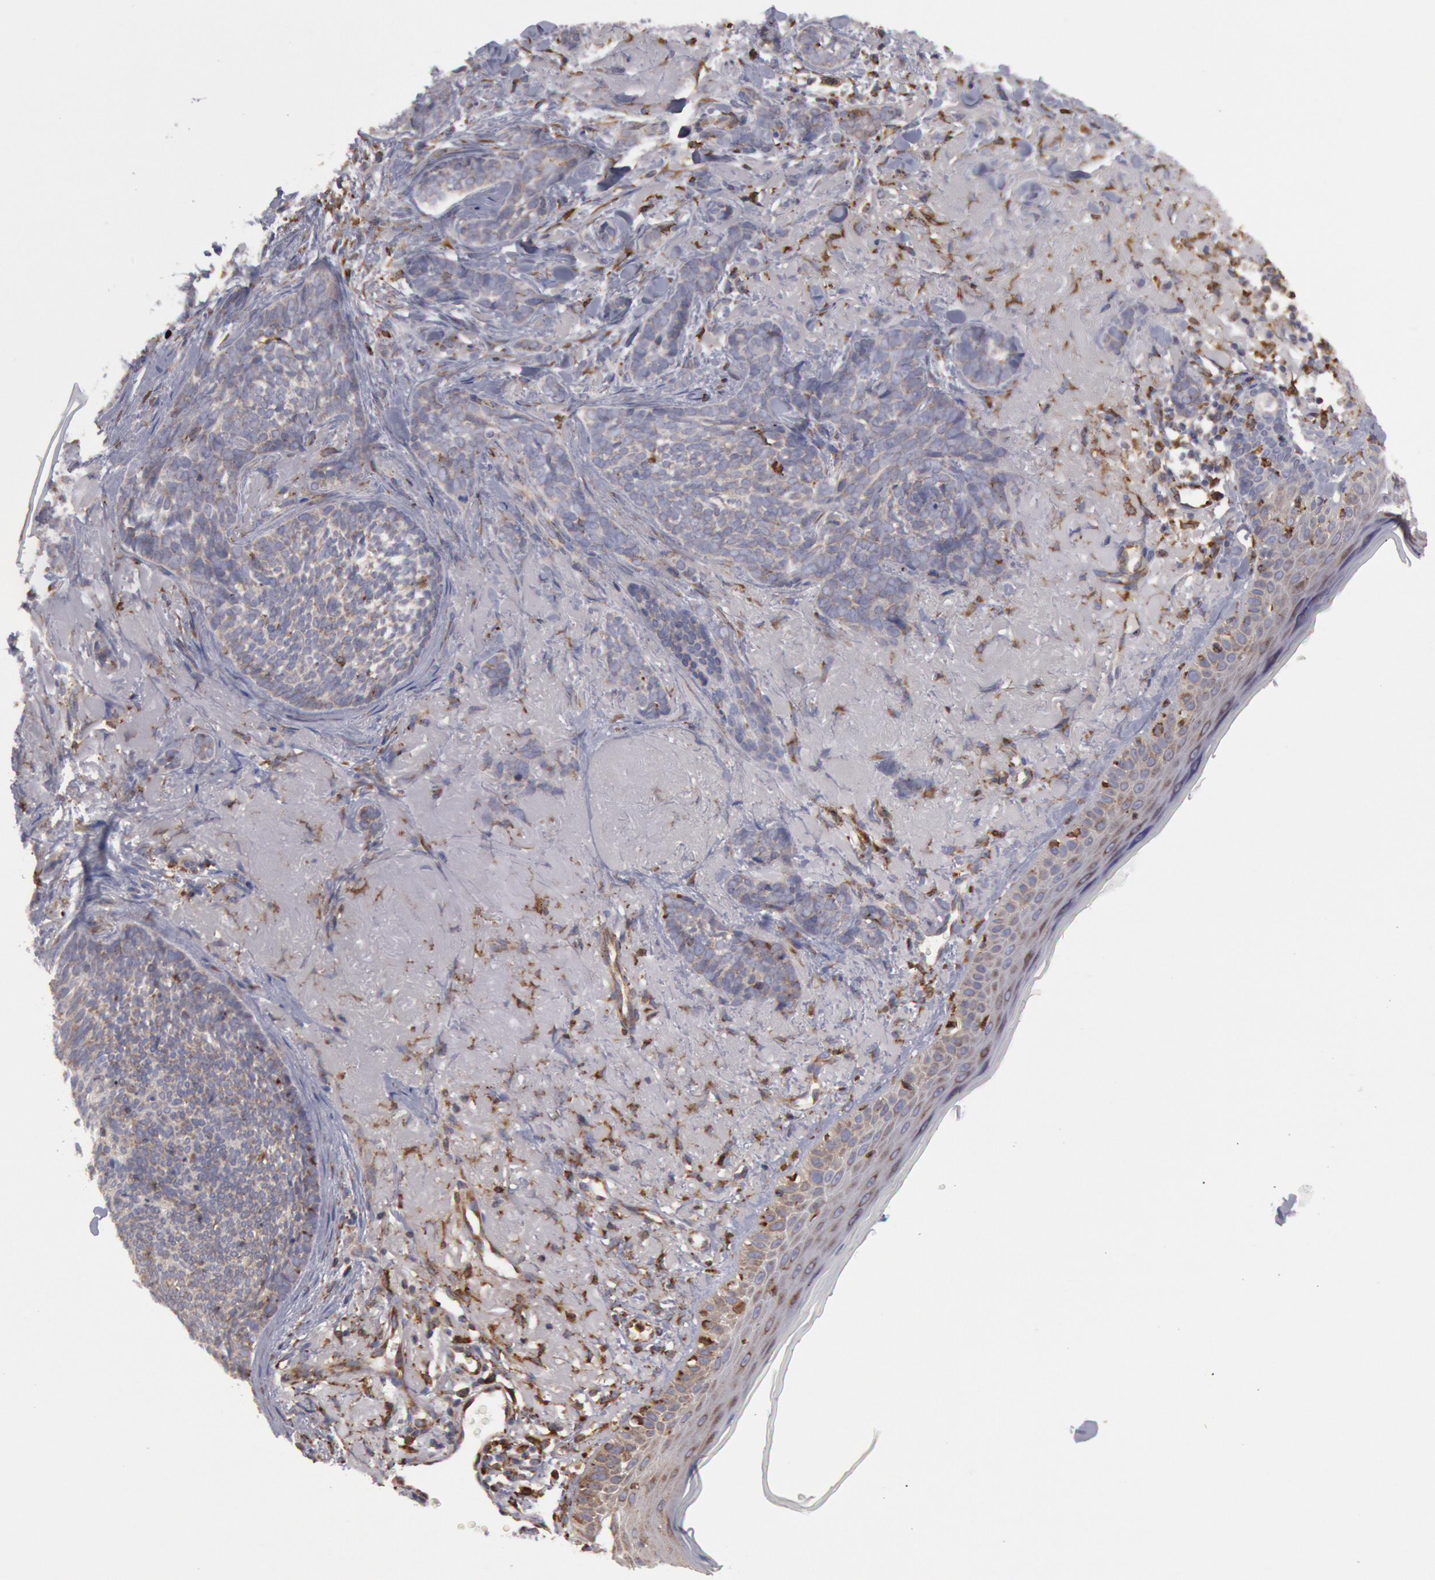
{"staining": {"intensity": "weak", "quantity": "25%-75%", "location": "cytoplasmic/membranous"}, "tissue": "skin cancer", "cell_type": "Tumor cells", "image_type": "cancer", "snomed": [{"axis": "morphology", "description": "Basal cell carcinoma"}, {"axis": "topography", "description": "Skin"}], "caption": "Immunohistochemistry of human basal cell carcinoma (skin) displays low levels of weak cytoplasmic/membranous positivity in approximately 25%-75% of tumor cells.", "gene": "ERP44", "patient": {"sex": "female", "age": 81}}